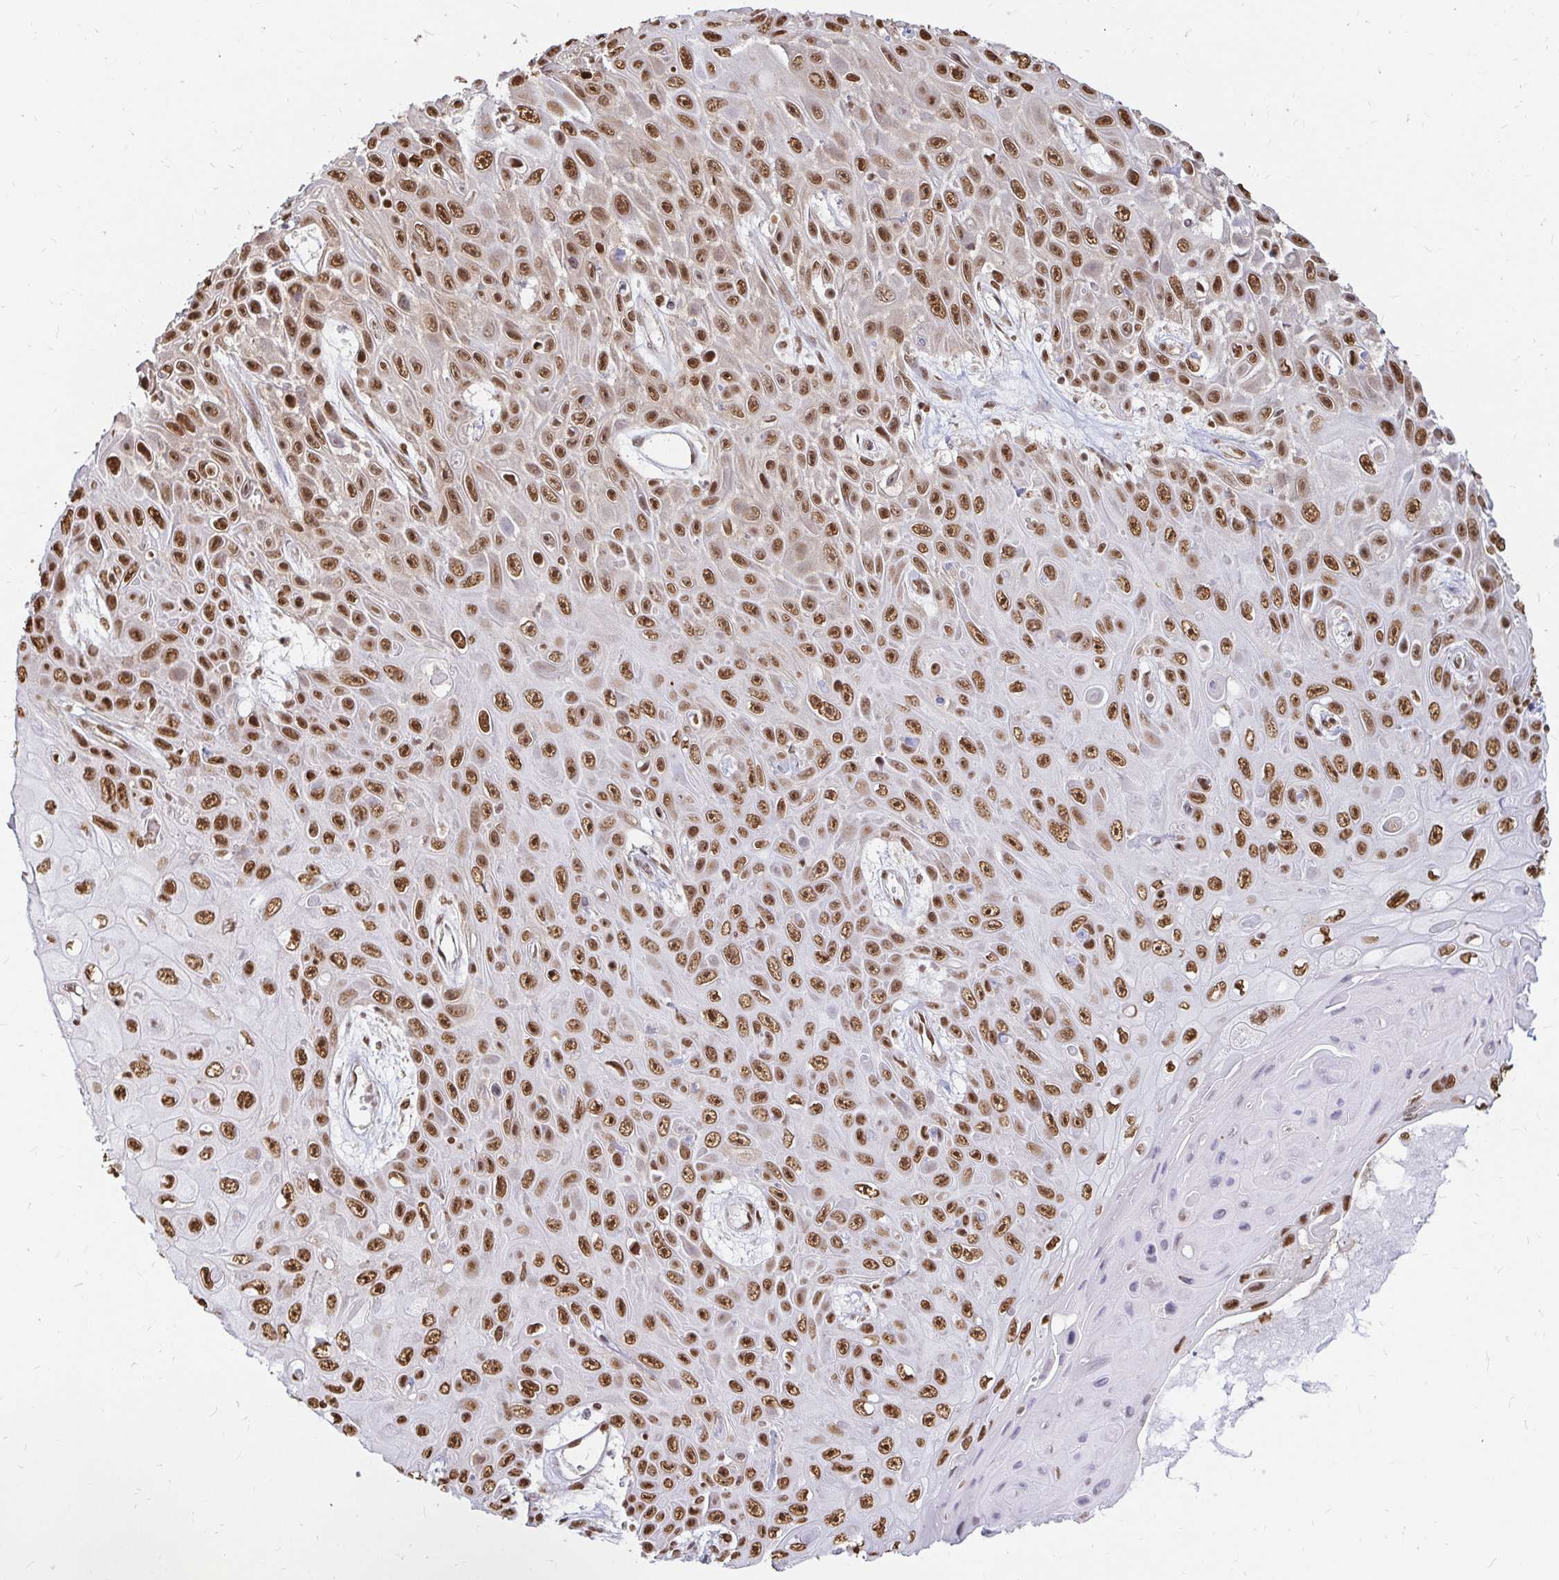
{"staining": {"intensity": "strong", "quantity": ">75%", "location": "nuclear"}, "tissue": "skin cancer", "cell_type": "Tumor cells", "image_type": "cancer", "snomed": [{"axis": "morphology", "description": "Squamous cell carcinoma, NOS"}, {"axis": "topography", "description": "Skin"}], "caption": "Immunohistochemistry (IHC) of human skin cancer displays high levels of strong nuclear positivity in approximately >75% of tumor cells. The staining is performed using DAB brown chromogen to label protein expression. The nuclei are counter-stained blue using hematoxylin.", "gene": "HNRNPU", "patient": {"sex": "male", "age": 82}}